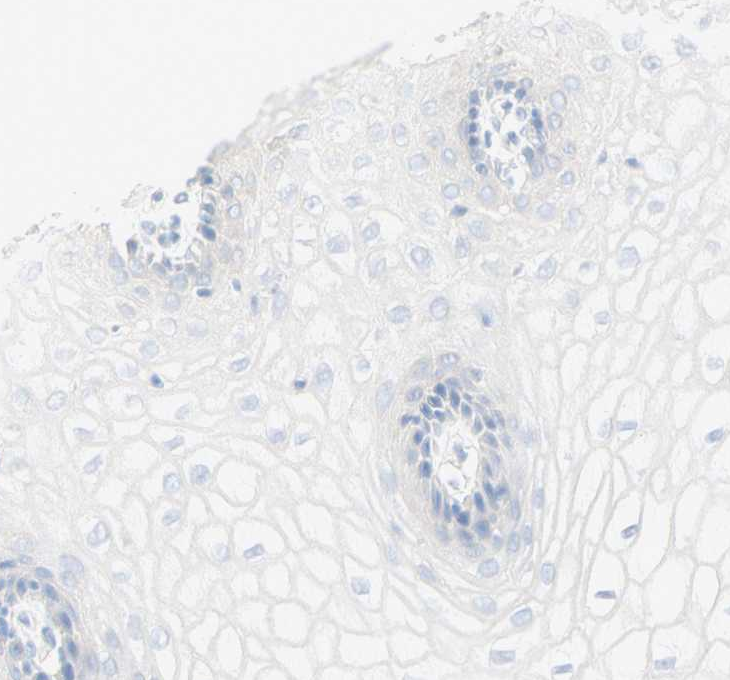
{"staining": {"intensity": "negative", "quantity": "none", "location": "none"}, "tissue": "vagina", "cell_type": "Squamous epithelial cells", "image_type": "normal", "snomed": [{"axis": "morphology", "description": "Normal tissue, NOS"}, {"axis": "topography", "description": "Vagina"}], "caption": "Micrograph shows no protein staining in squamous epithelial cells of unremarkable vagina.", "gene": "SELENBP1", "patient": {"sex": "female", "age": 34}}